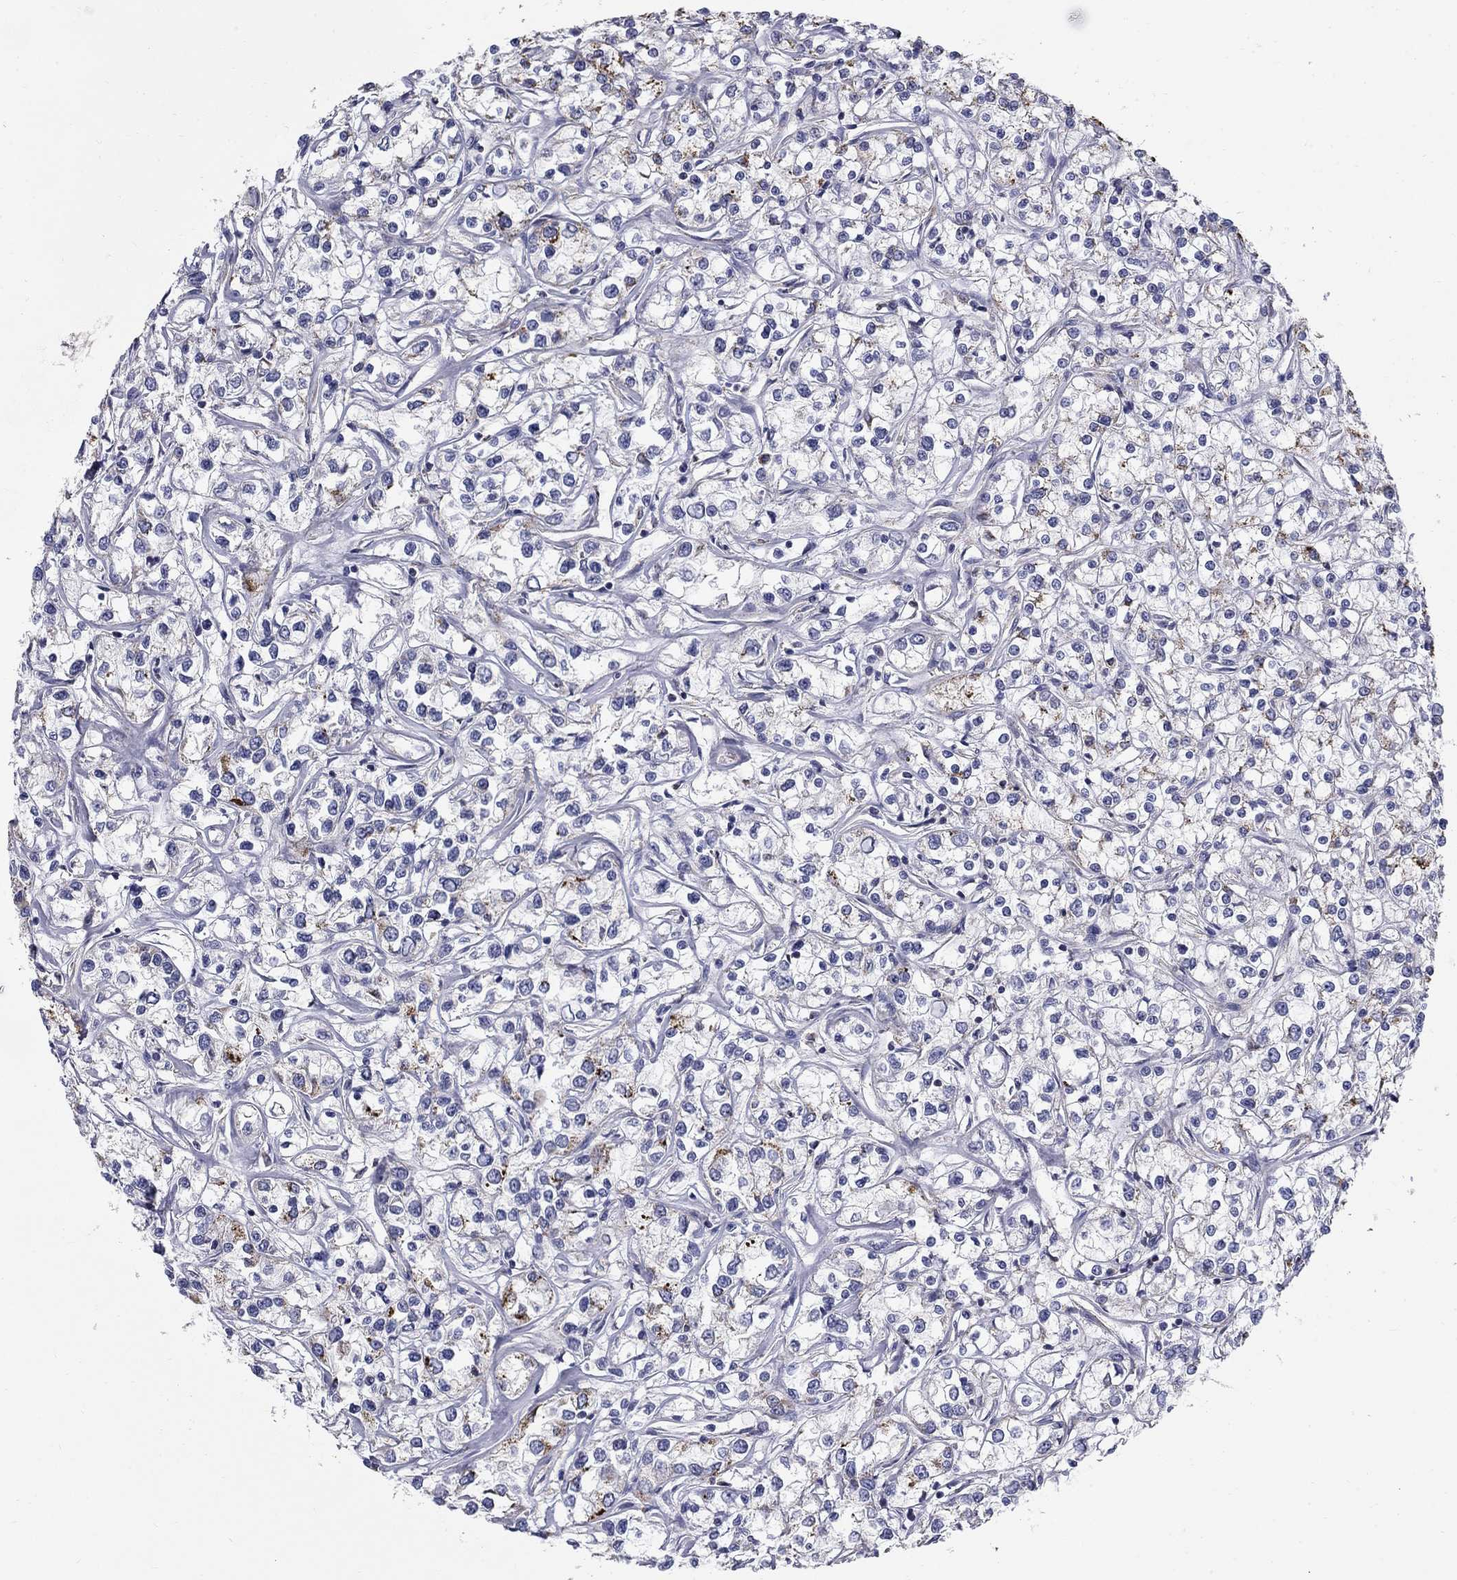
{"staining": {"intensity": "moderate", "quantity": "<25%", "location": "cytoplasmic/membranous"}, "tissue": "renal cancer", "cell_type": "Tumor cells", "image_type": "cancer", "snomed": [{"axis": "morphology", "description": "Adenocarcinoma, NOS"}, {"axis": "topography", "description": "Kidney"}], "caption": "Immunohistochemical staining of human adenocarcinoma (renal) shows low levels of moderate cytoplasmic/membranous protein expression in approximately <25% of tumor cells.", "gene": "NME5", "patient": {"sex": "female", "age": 59}}